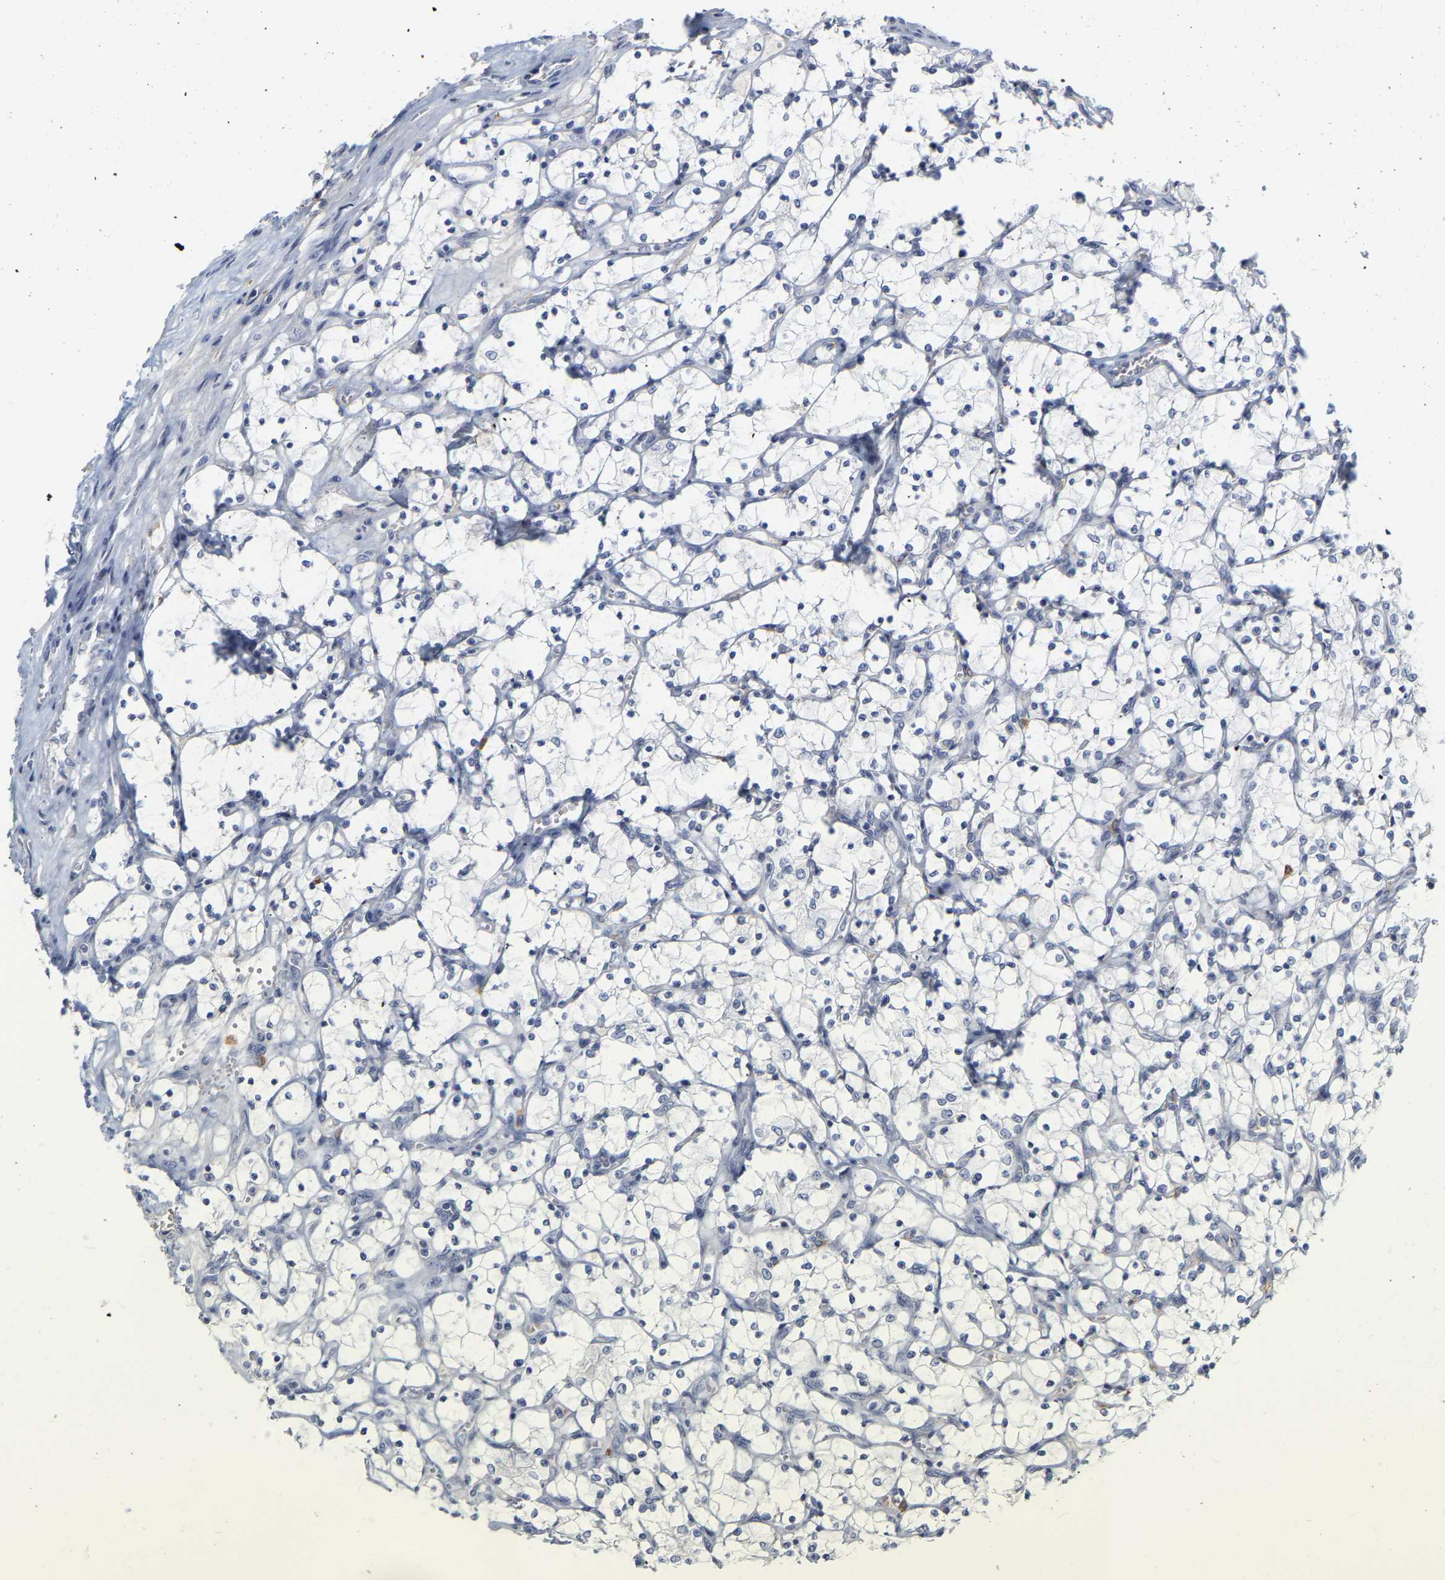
{"staining": {"intensity": "negative", "quantity": "none", "location": "none"}, "tissue": "renal cancer", "cell_type": "Tumor cells", "image_type": "cancer", "snomed": [{"axis": "morphology", "description": "Adenocarcinoma, NOS"}, {"axis": "topography", "description": "Kidney"}], "caption": "This micrograph is of renal adenocarcinoma stained with immunohistochemistry (IHC) to label a protein in brown with the nuclei are counter-stained blue. There is no positivity in tumor cells.", "gene": "GNAS", "patient": {"sex": "female", "age": 69}}